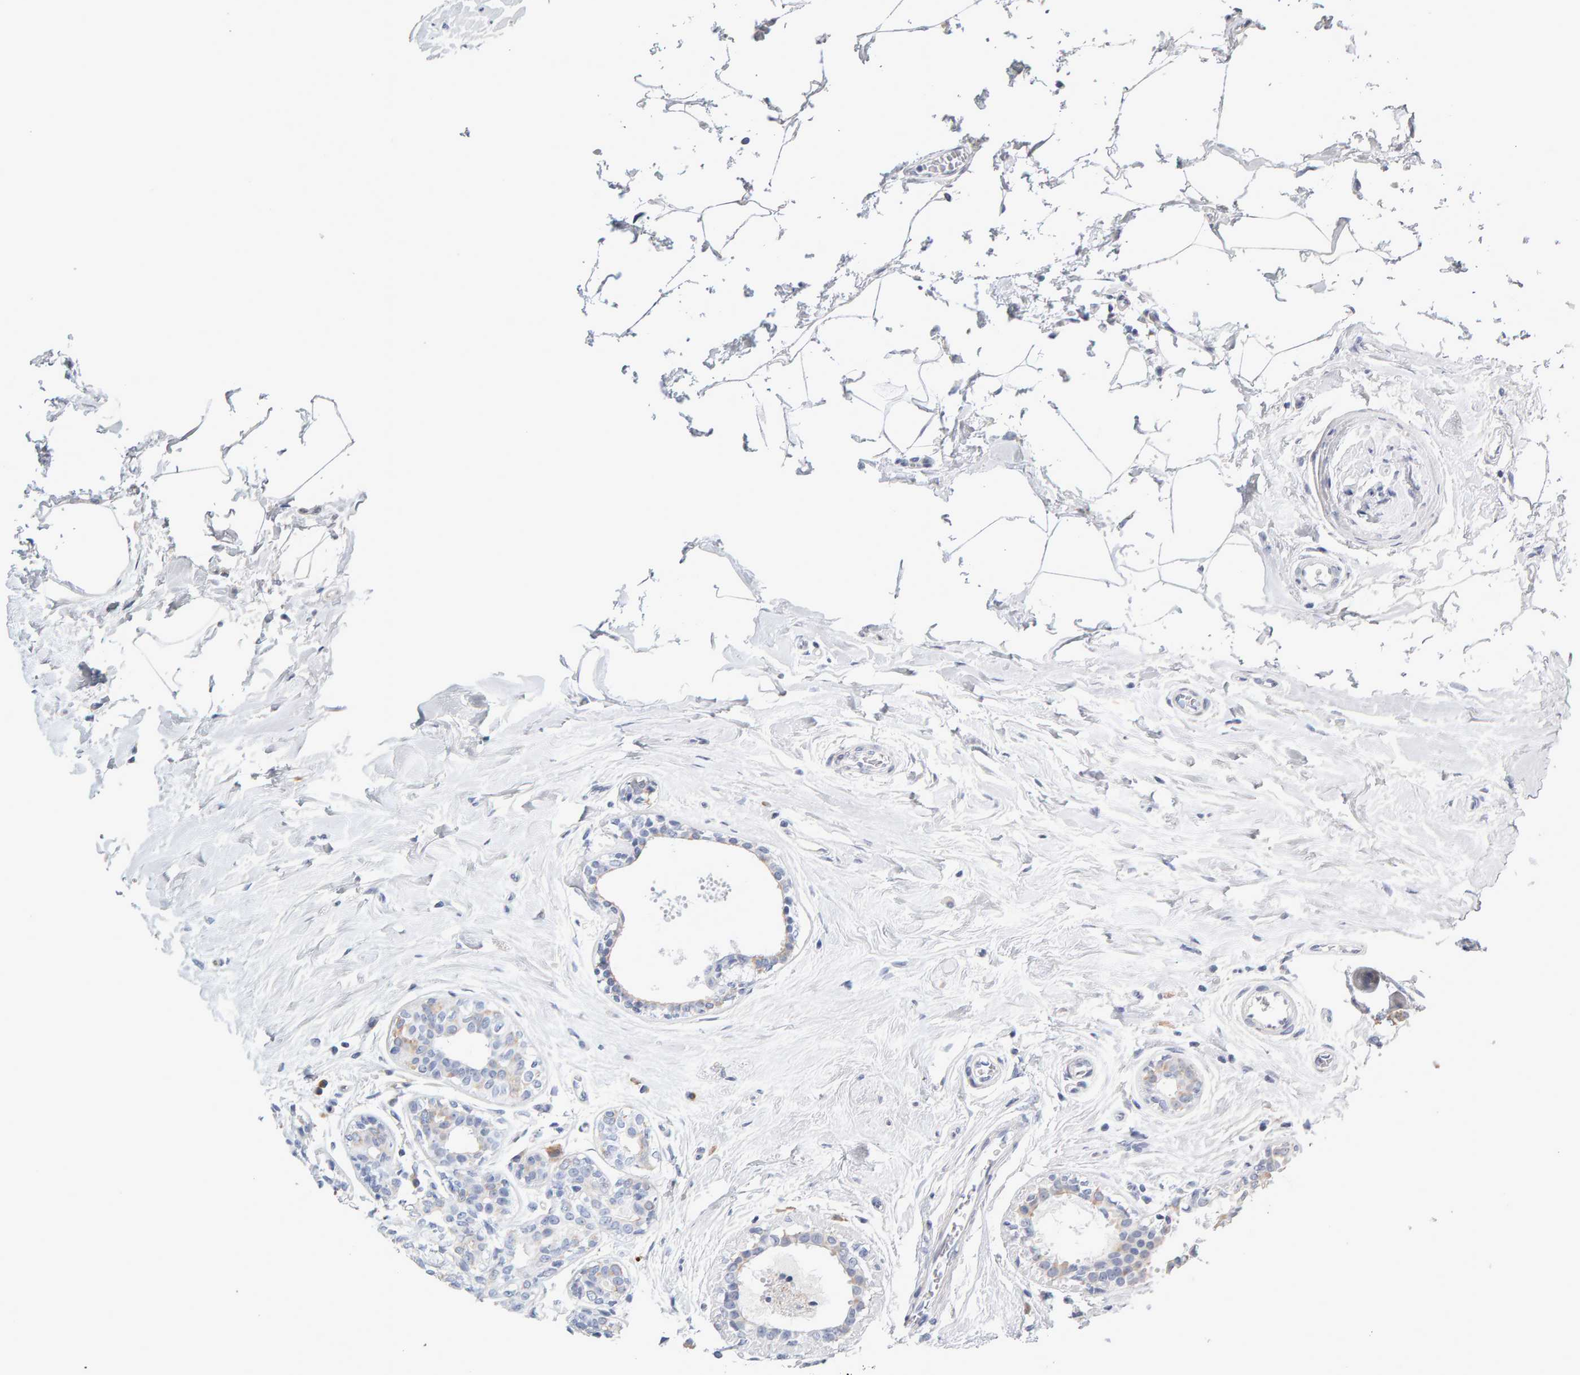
{"staining": {"intensity": "negative", "quantity": "none", "location": "none"}, "tissue": "breast cancer", "cell_type": "Tumor cells", "image_type": "cancer", "snomed": [{"axis": "morphology", "description": "Duct carcinoma"}, {"axis": "topography", "description": "Breast"}], "caption": "The photomicrograph reveals no staining of tumor cells in breast infiltrating ductal carcinoma.", "gene": "ENGASE", "patient": {"sex": "female", "age": 55}}